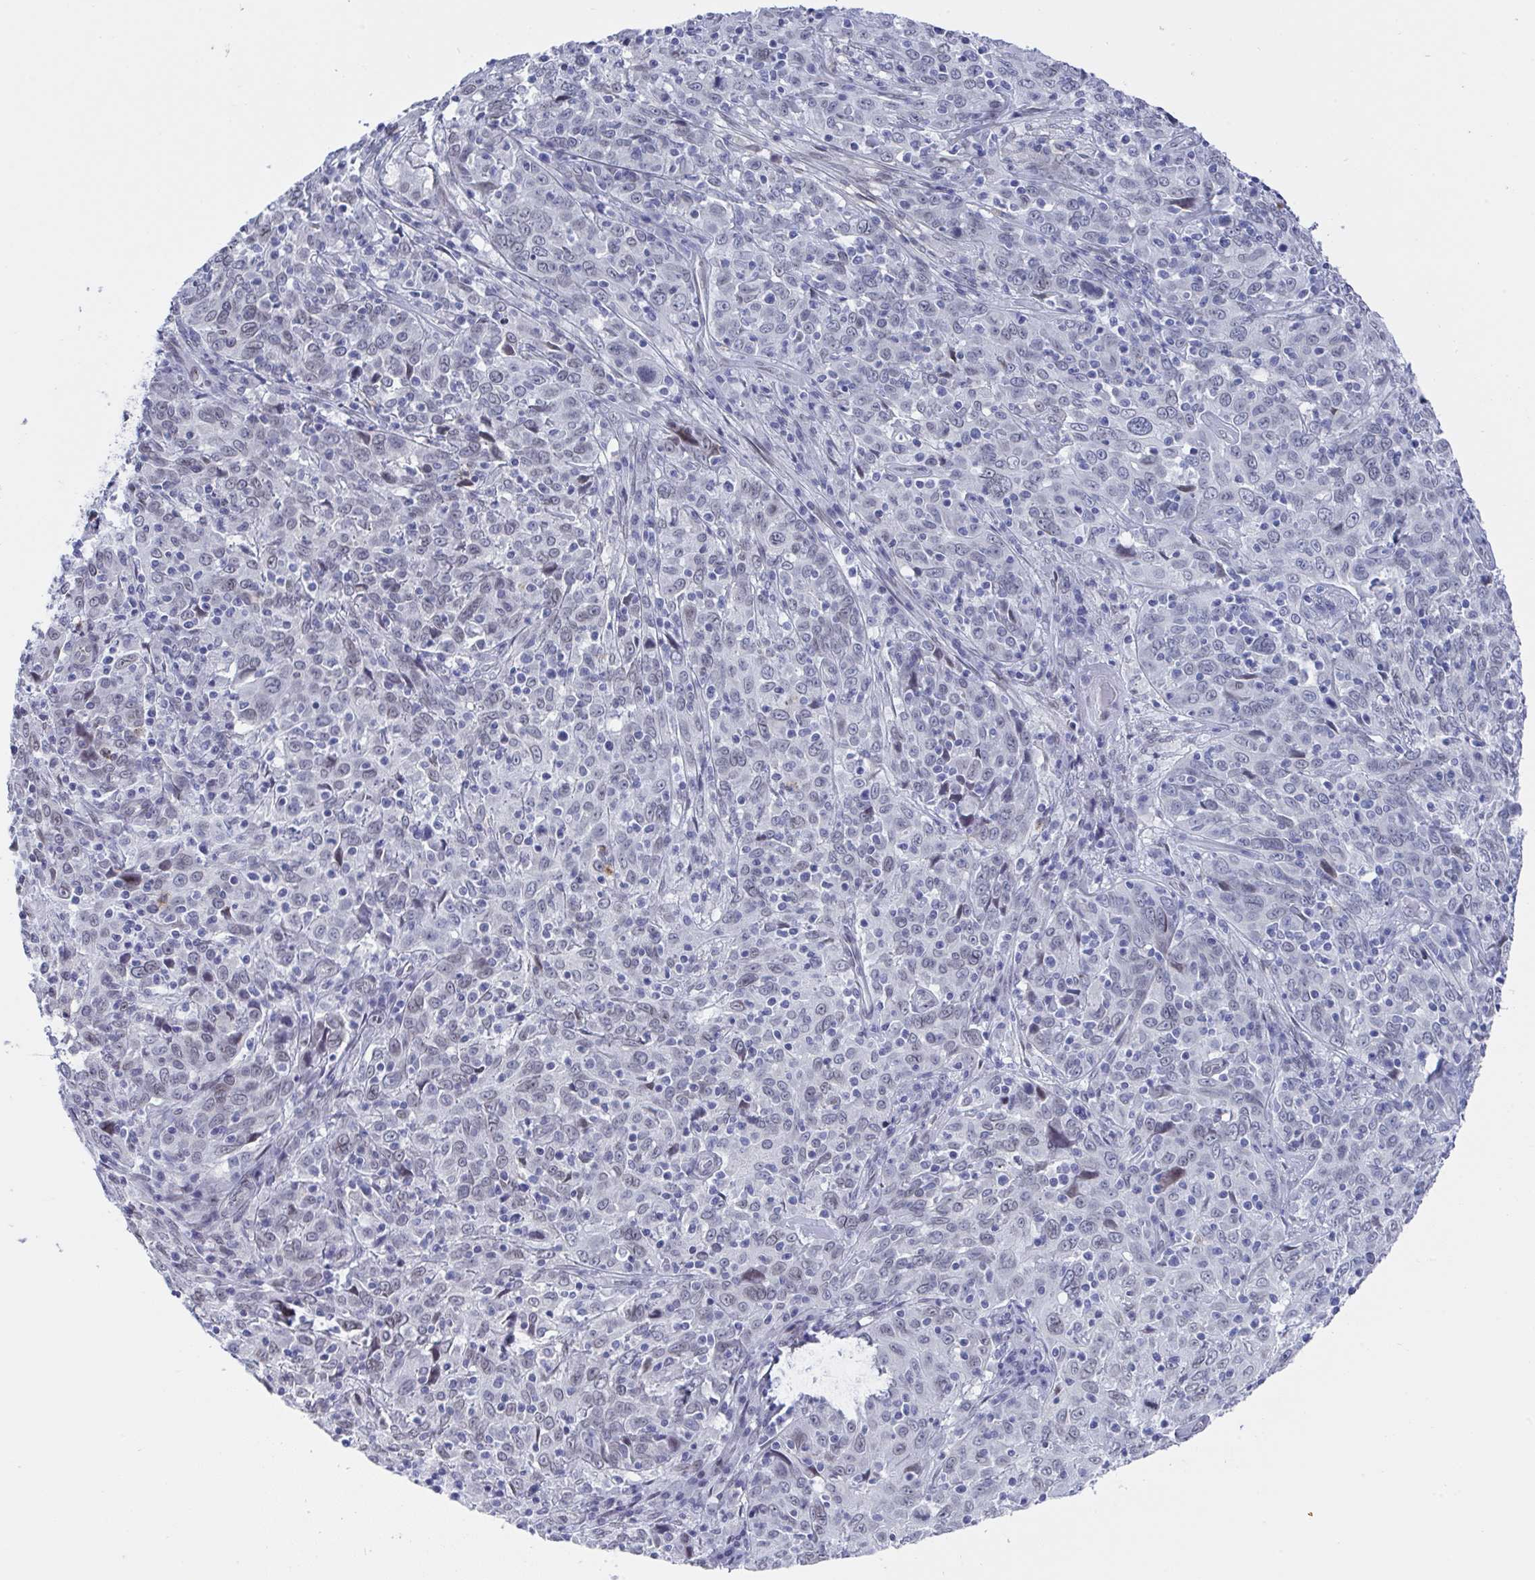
{"staining": {"intensity": "weak", "quantity": "<25%", "location": "nuclear"}, "tissue": "cervical cancer", "cell_type": "Tumor cells", "image_type": "cancer", "snomed": [{"axis": "morphology", "description": "Squamous cell carcinoma, NOS"}, {"axis": "topography", "description": "Cervix"}], "caption": "Immunohistochemistry histopathology image of neoplastic tissue: human cervical squamous cell carcinoma stained with DAB reveals no significant protein staining in tumor cells.", "gene": "MFSD4A", "patient": {"sex": "female", "age": 46}}